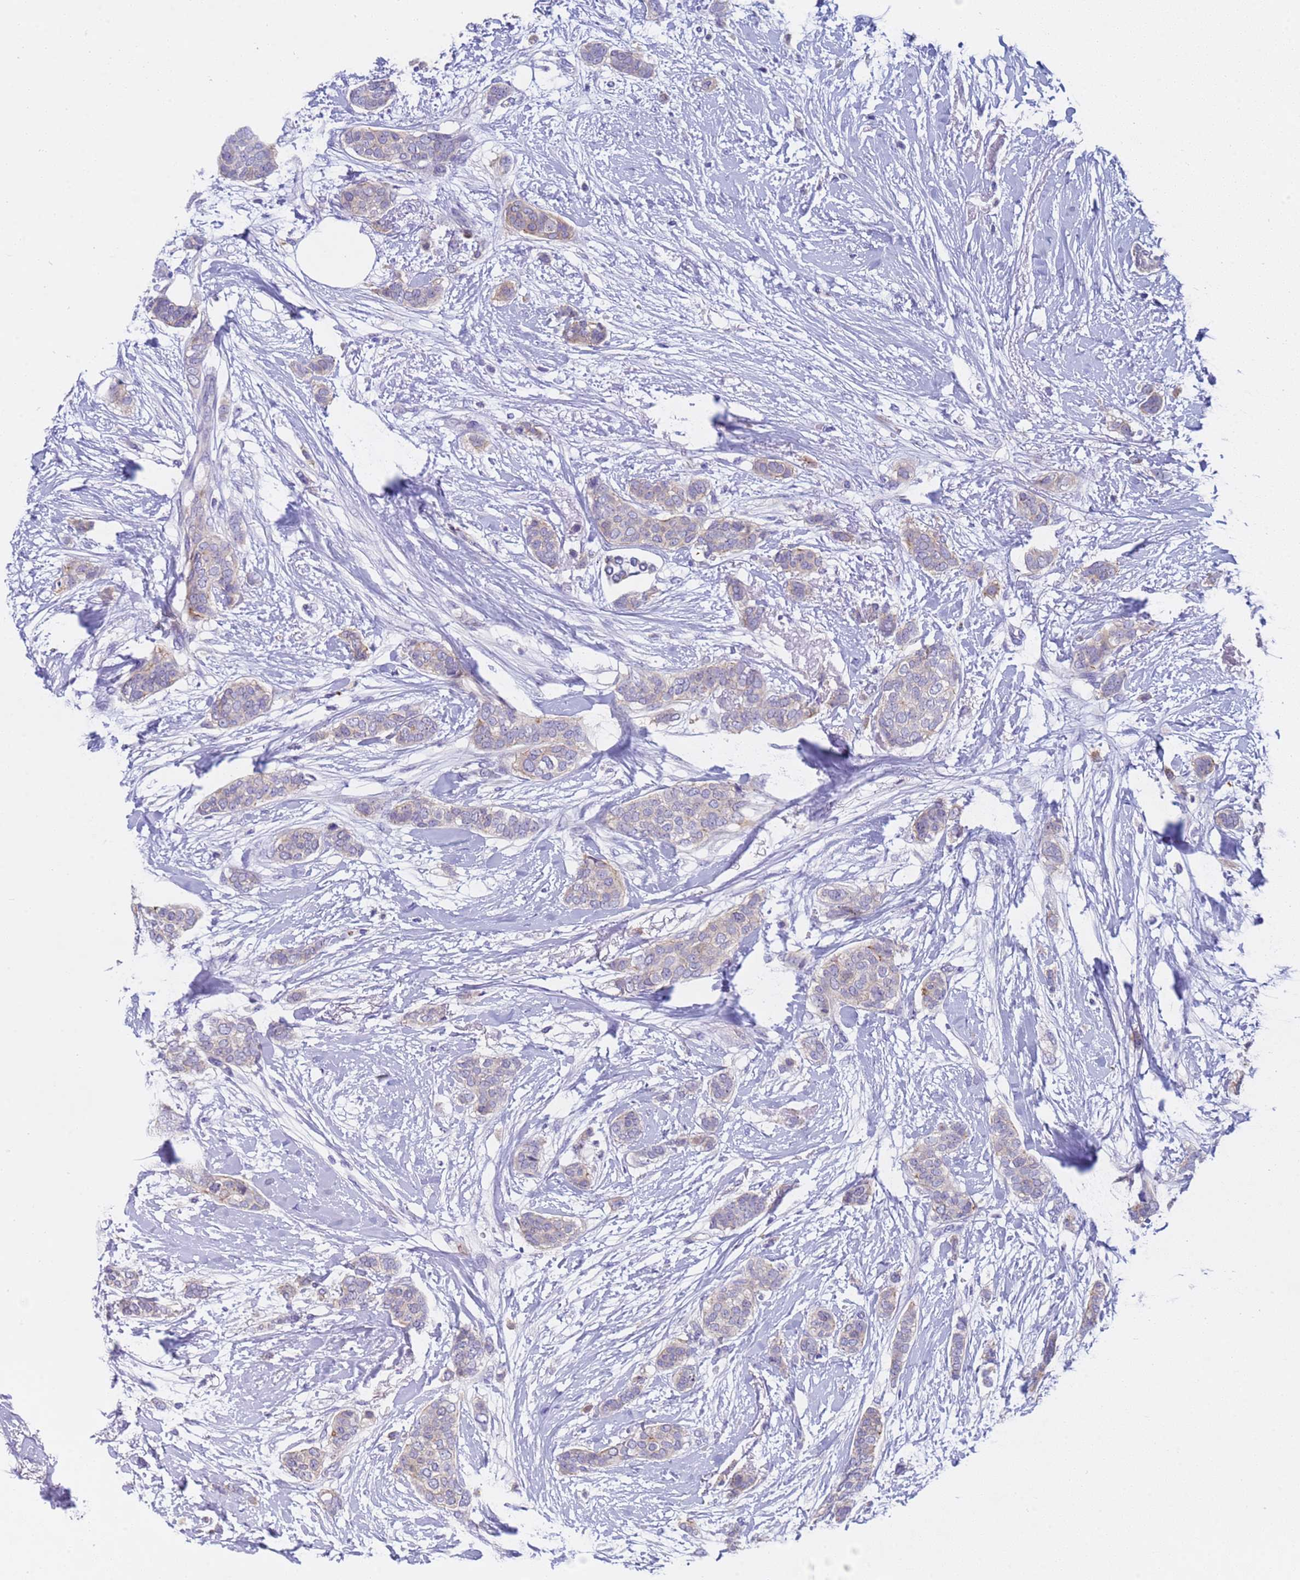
{"staining": {"intensity": "weak", "quantity": "<25%", "location": "cytoplasmic/membranous"}, "tissue": "breast cancer", "cell_type": "Tumor cells", "image_type": "cancer", "snomed": [{"axis": "morphology", "description": "Duct carcinoma"}, {"axis": "topography", "description": "Breast"}], "caption": "Tumor cells show no significant protein positivity in breast cancer (infiltrating ductal carcinoma). Brightfield microscopy of immunohistochemistry stained with DAB (brown) and hematoxylin (blue), captured at high magnification.", "gene": "CAPN7", "patient": {"sex": "female", "age": 72}}